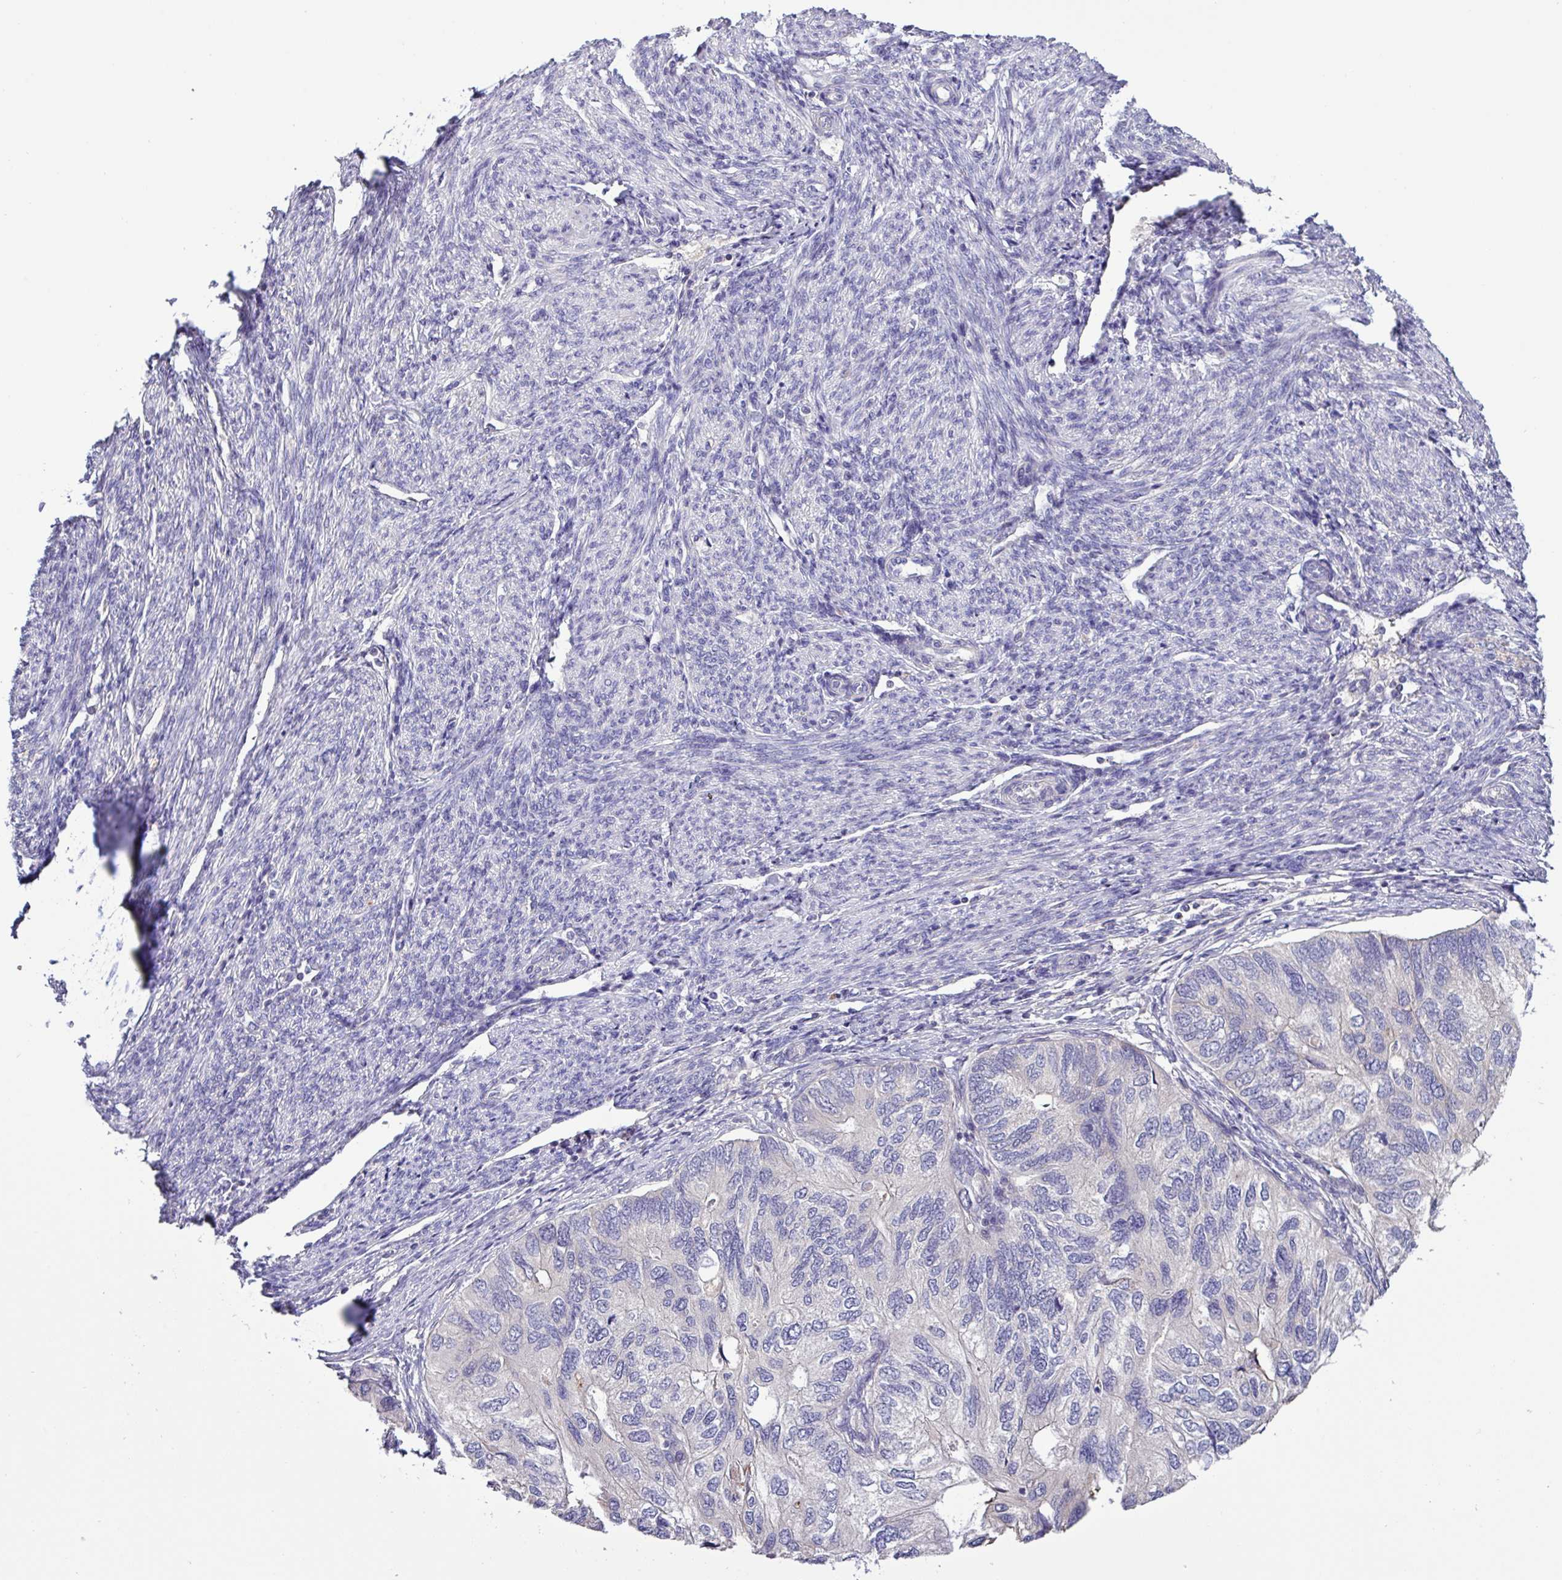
{"staining": {"intensity": "negative", "quantity": "none", "location": "none"}, "tissue": "endometrial cancer", "cell_type": "Tumor cells", "image_type": "cancer", "snomed": [{"axis": "morphology", "description": "Carcinoma, NOS"}, {"axis": "topography", "description": "Uterus"}], "caption": "There is no significant staining in tumor cells of endometrial carcinoma.", "gene": "SFTPB", "patient": {"sex": "female", "age": 76}}